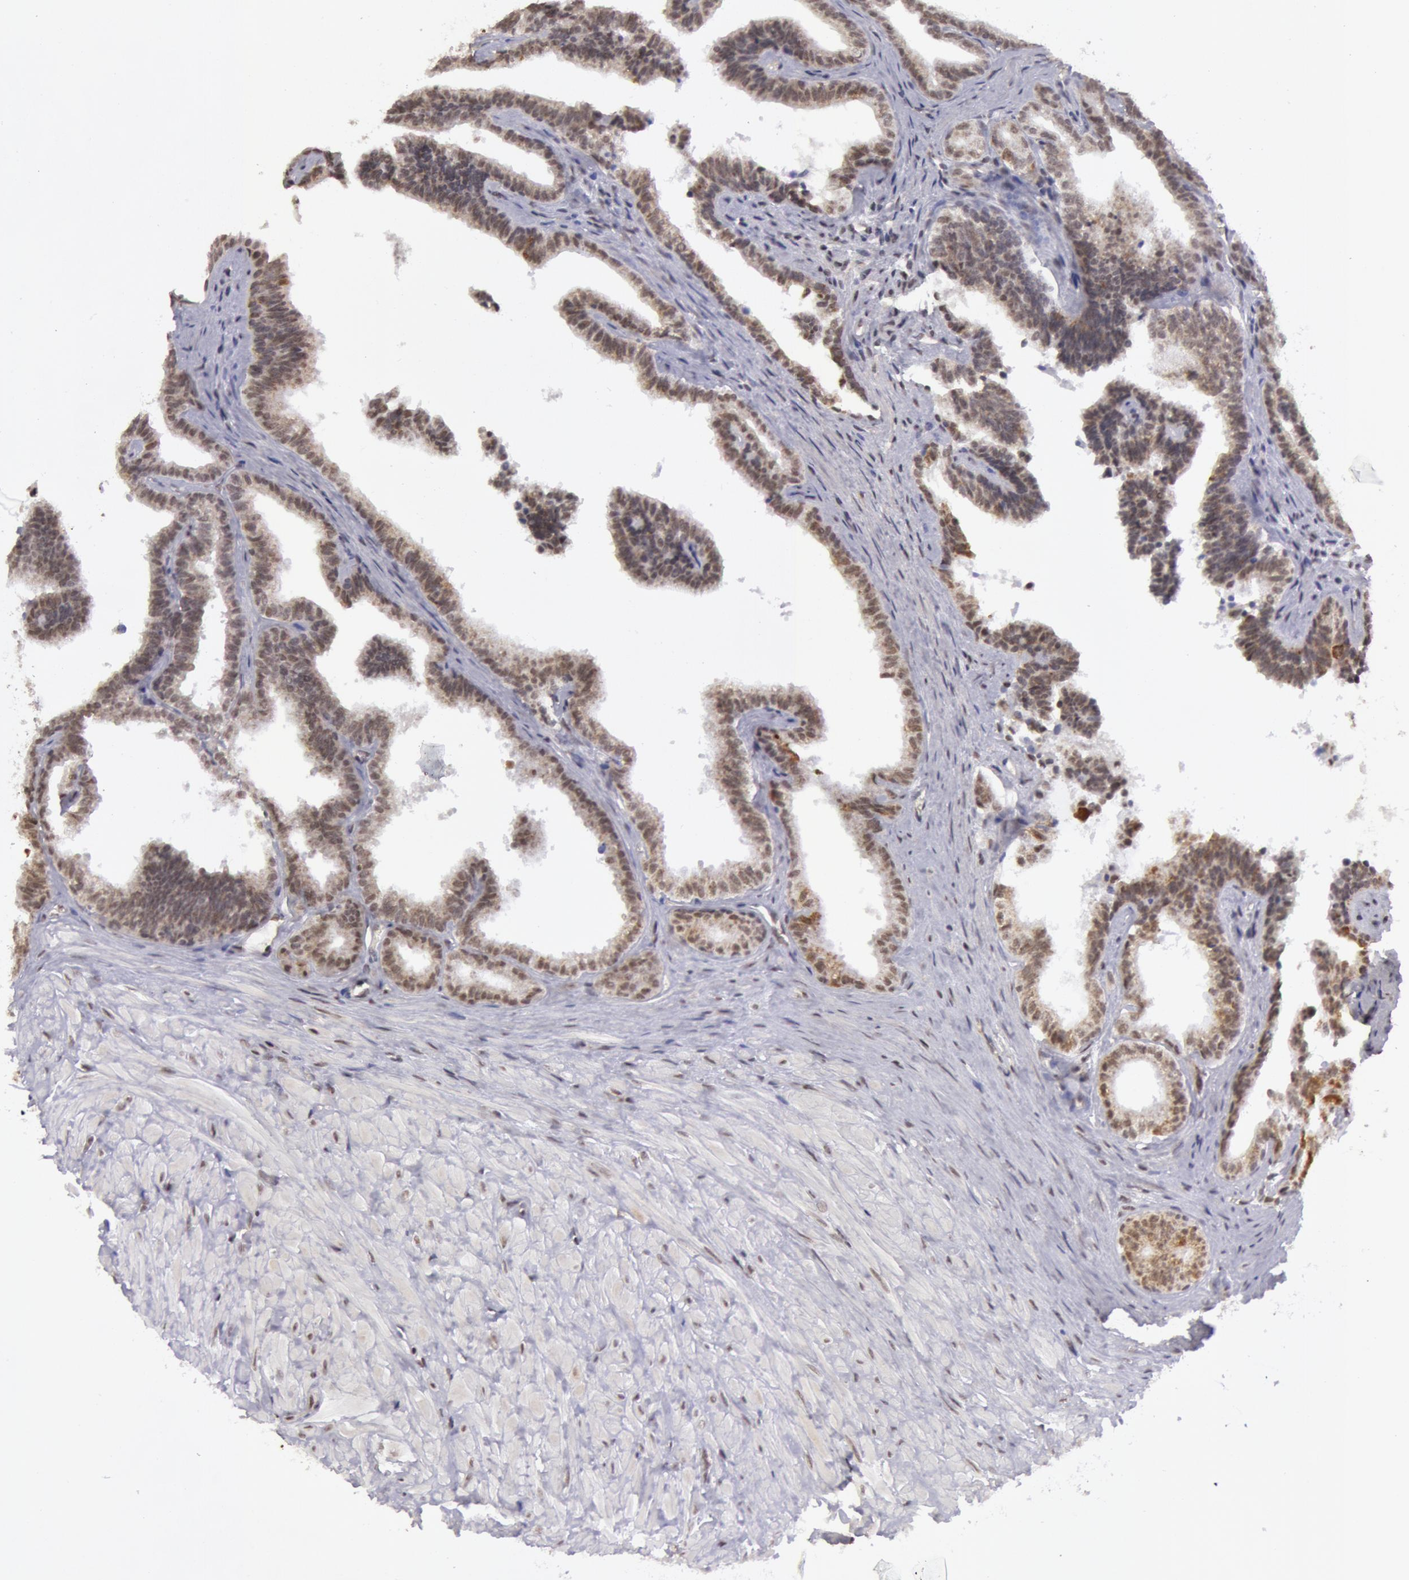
{"staining": {"intensity": "weak", "quantity": "25%-75%", "location": "cytoplasmic/membranous,nuclear"}, "tissue": "seminal vesicle", "cell_type": "Glandular cells", "image_type": "normal", "snomed": [{"axis": "morphology", "description": "Normal tissue, NOS"}, {"axis": "topography", "description": "Seminal veicle"}], "caption": "Glandular cells reveal weak cytoplasmic/membranous,nuclear positivity in approximately 25%-75% of cells in unremarkable seminal vesicle.", "gene": "VRTN", "patient": {"sex": "male", "age": 26}}